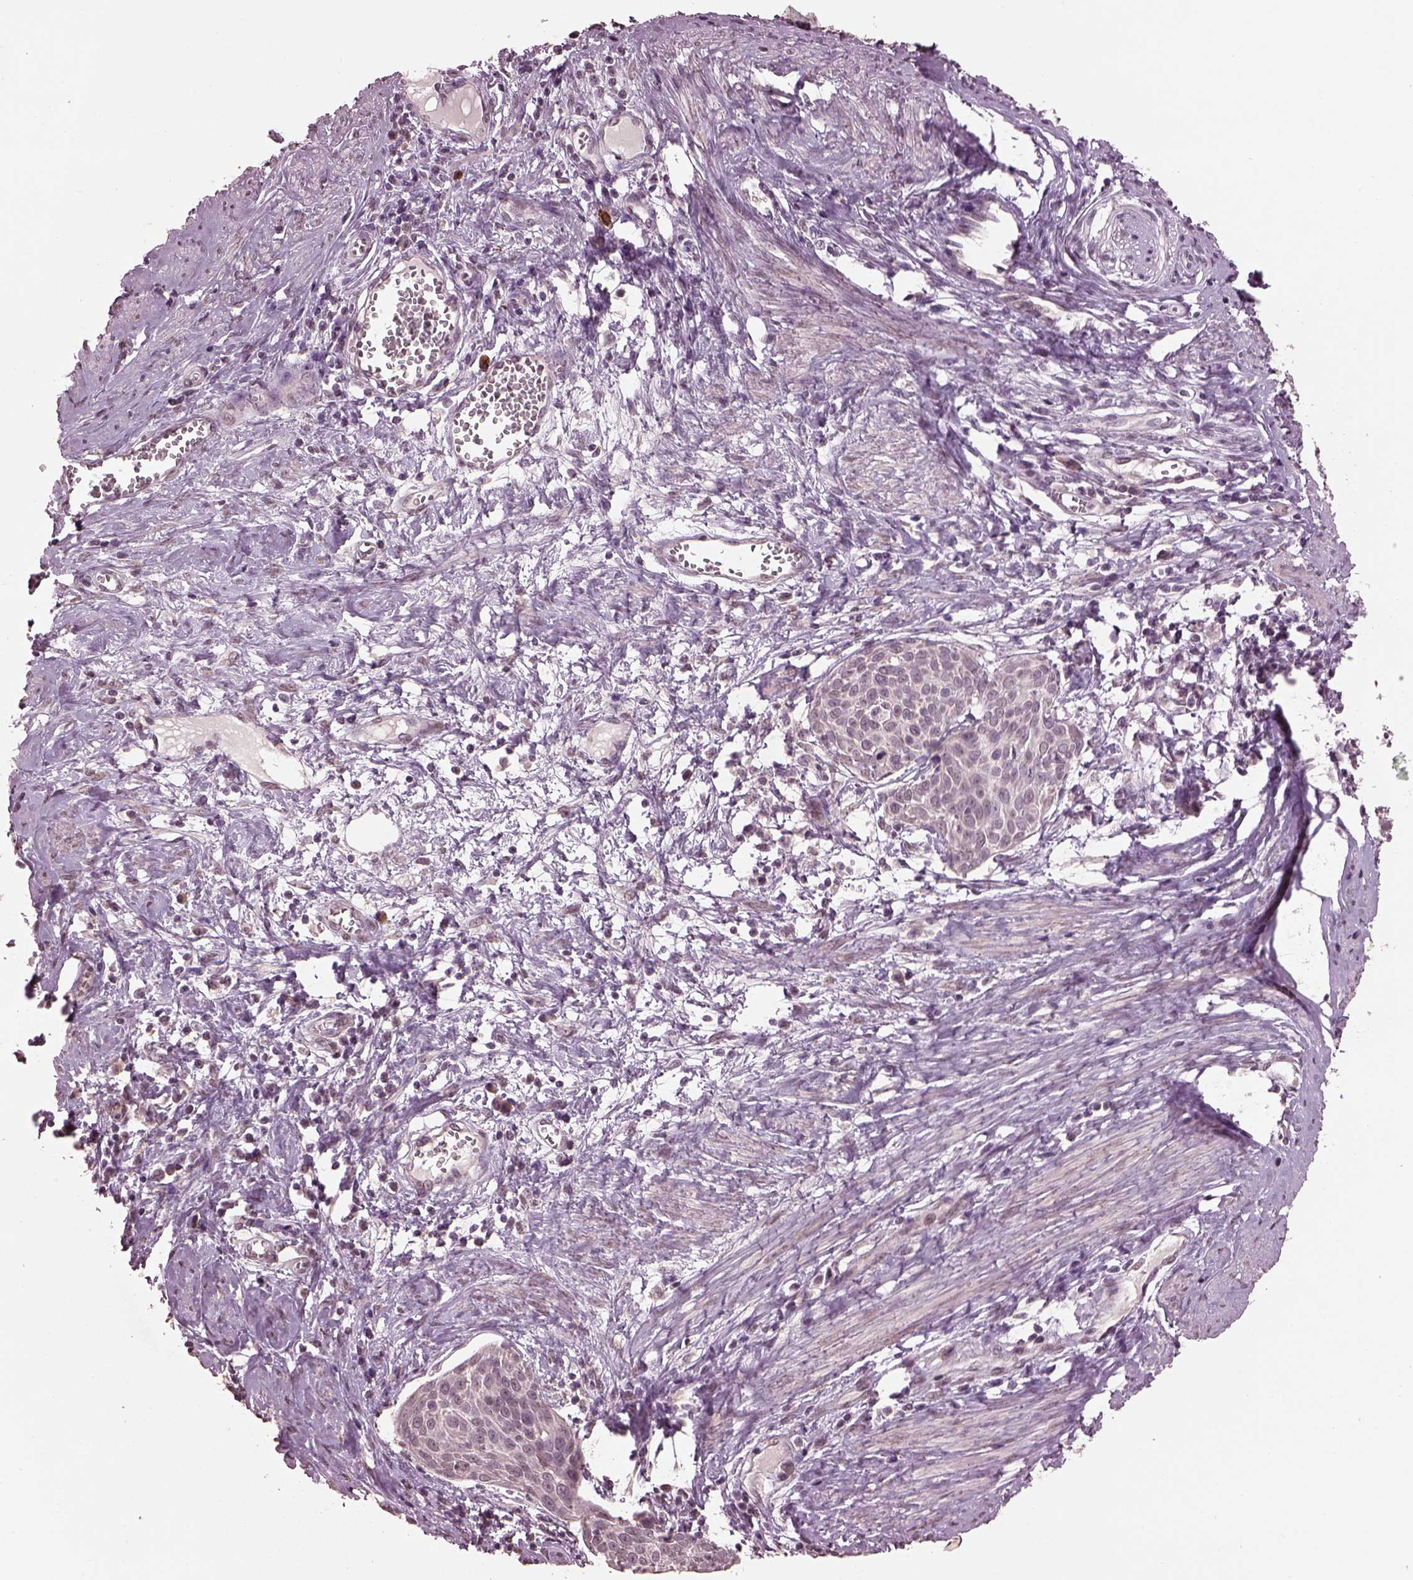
{"staining": {"intensity": "negative", "quantity": "none", "location": "none"}, "tissue": "cervical cancer", "cell_type": "Tumor cells", "image_type": "cancer", "snomed": [{"axis": "morphology", "description": "Squamous cell carcinoma, NOS"}, {"axis": "topography", "description": "Cervix"}], "caption": "A high-resolution photomicrograph shows IHC staining of cervical cancer, which shows no significant positivity in tumor cells.", "gene": "IL18RAP", "patient": {"sex": "female", "age": 39}}